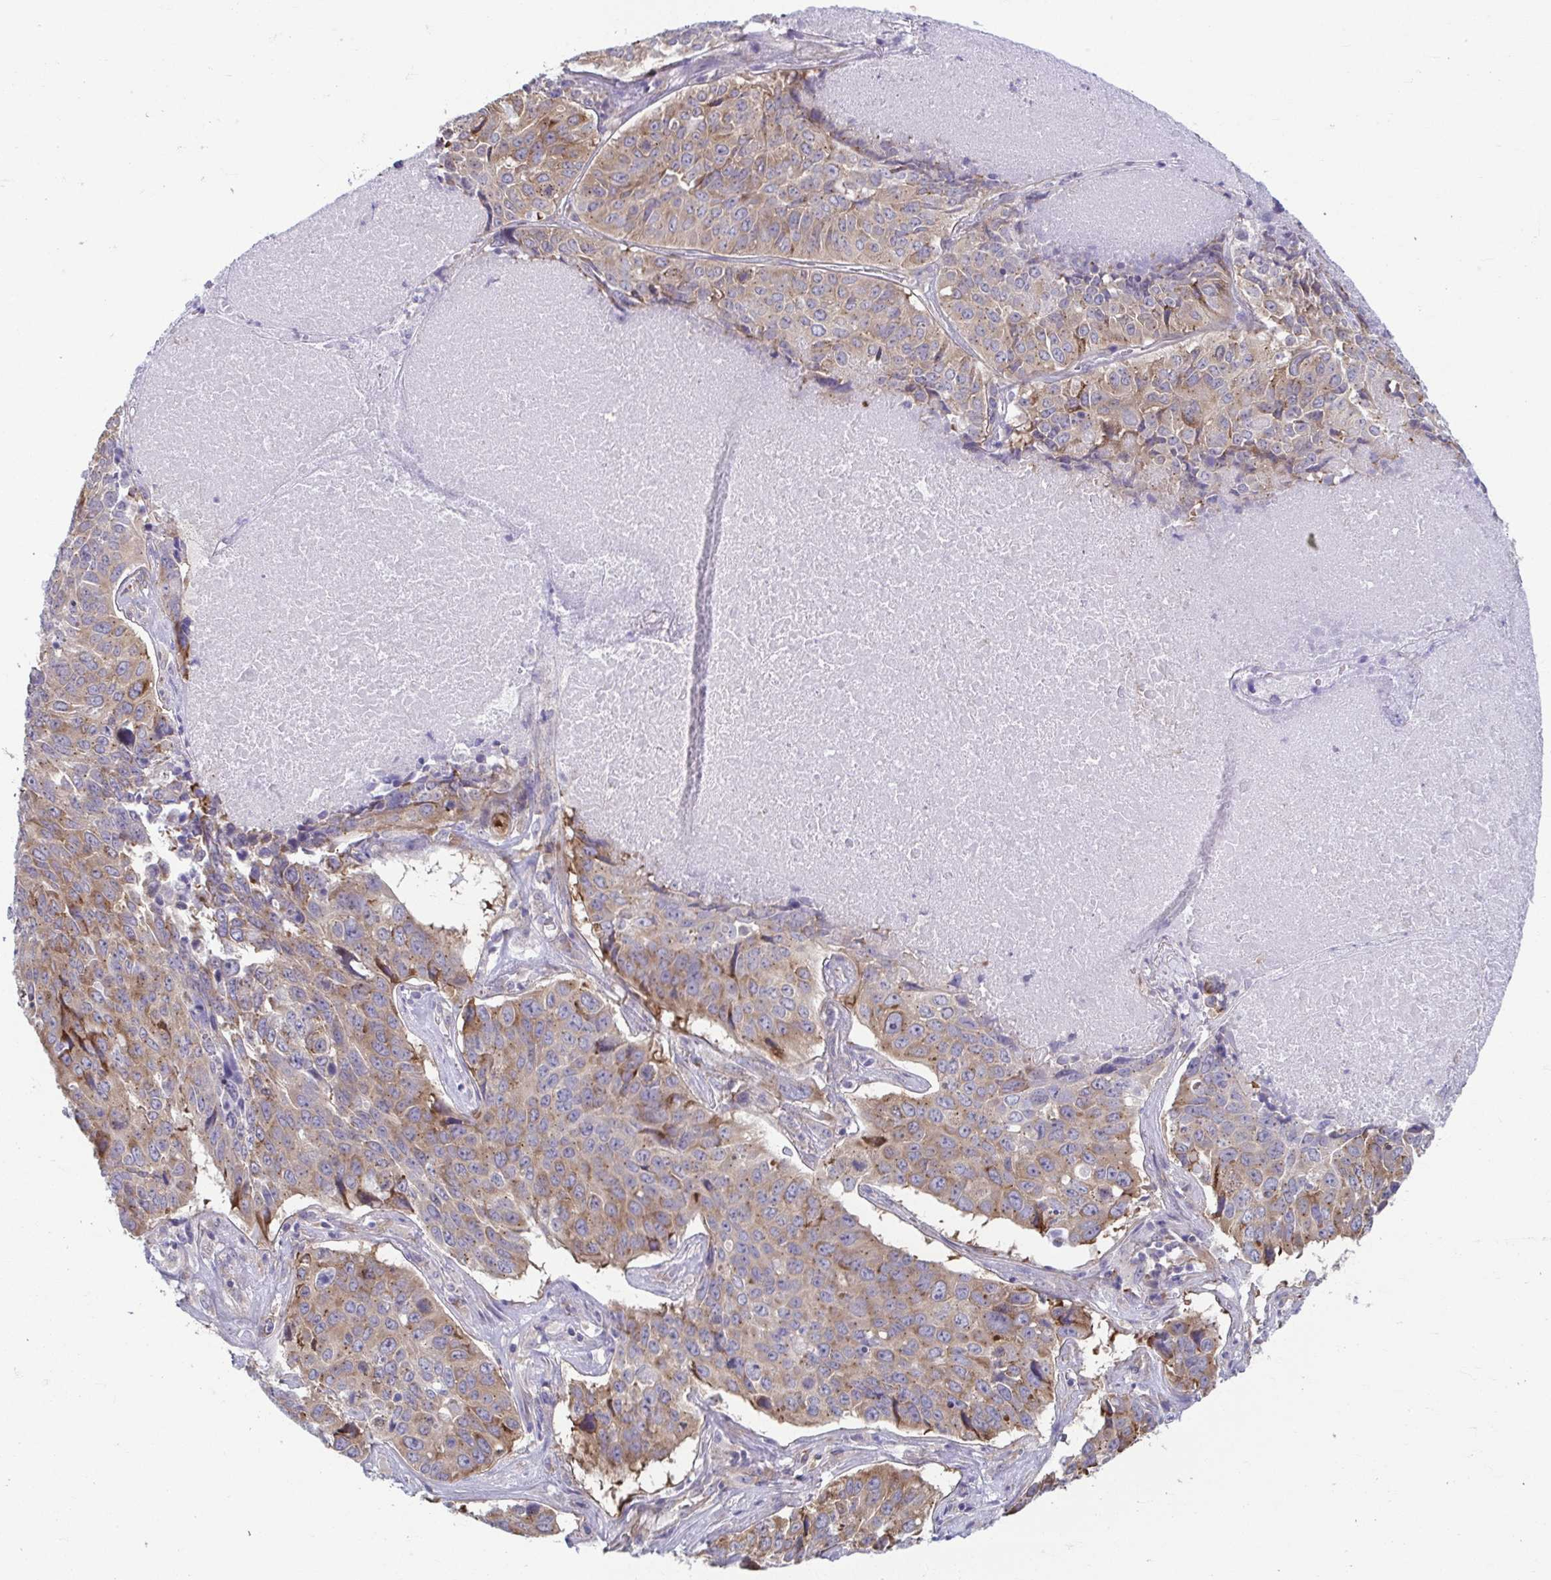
{"staining": {"intensity": "weak", "quantity": "25%-75%", "location": "cytoplasmic/membranous"}, "tissue": "lung cancer", "cell_type": "Tumor cells", "image_type": "cancer", "snomed": [{"axis": "morphology", "description": "Normal tissue, NOS"}, {"axis": "morphology", "description": "Squamous cell carcinoma, NOS"}, {"axis": "topography", "description": "Bronchus"}, {"axis": "topography", "description": "Lung"}], "caption": "Lung cancer stained for a protein displays weak cytoplasmic/membranous positivity in tumor cells.", "gene": "TMEM108", "patient": {"sex": "male", "age": 64}}